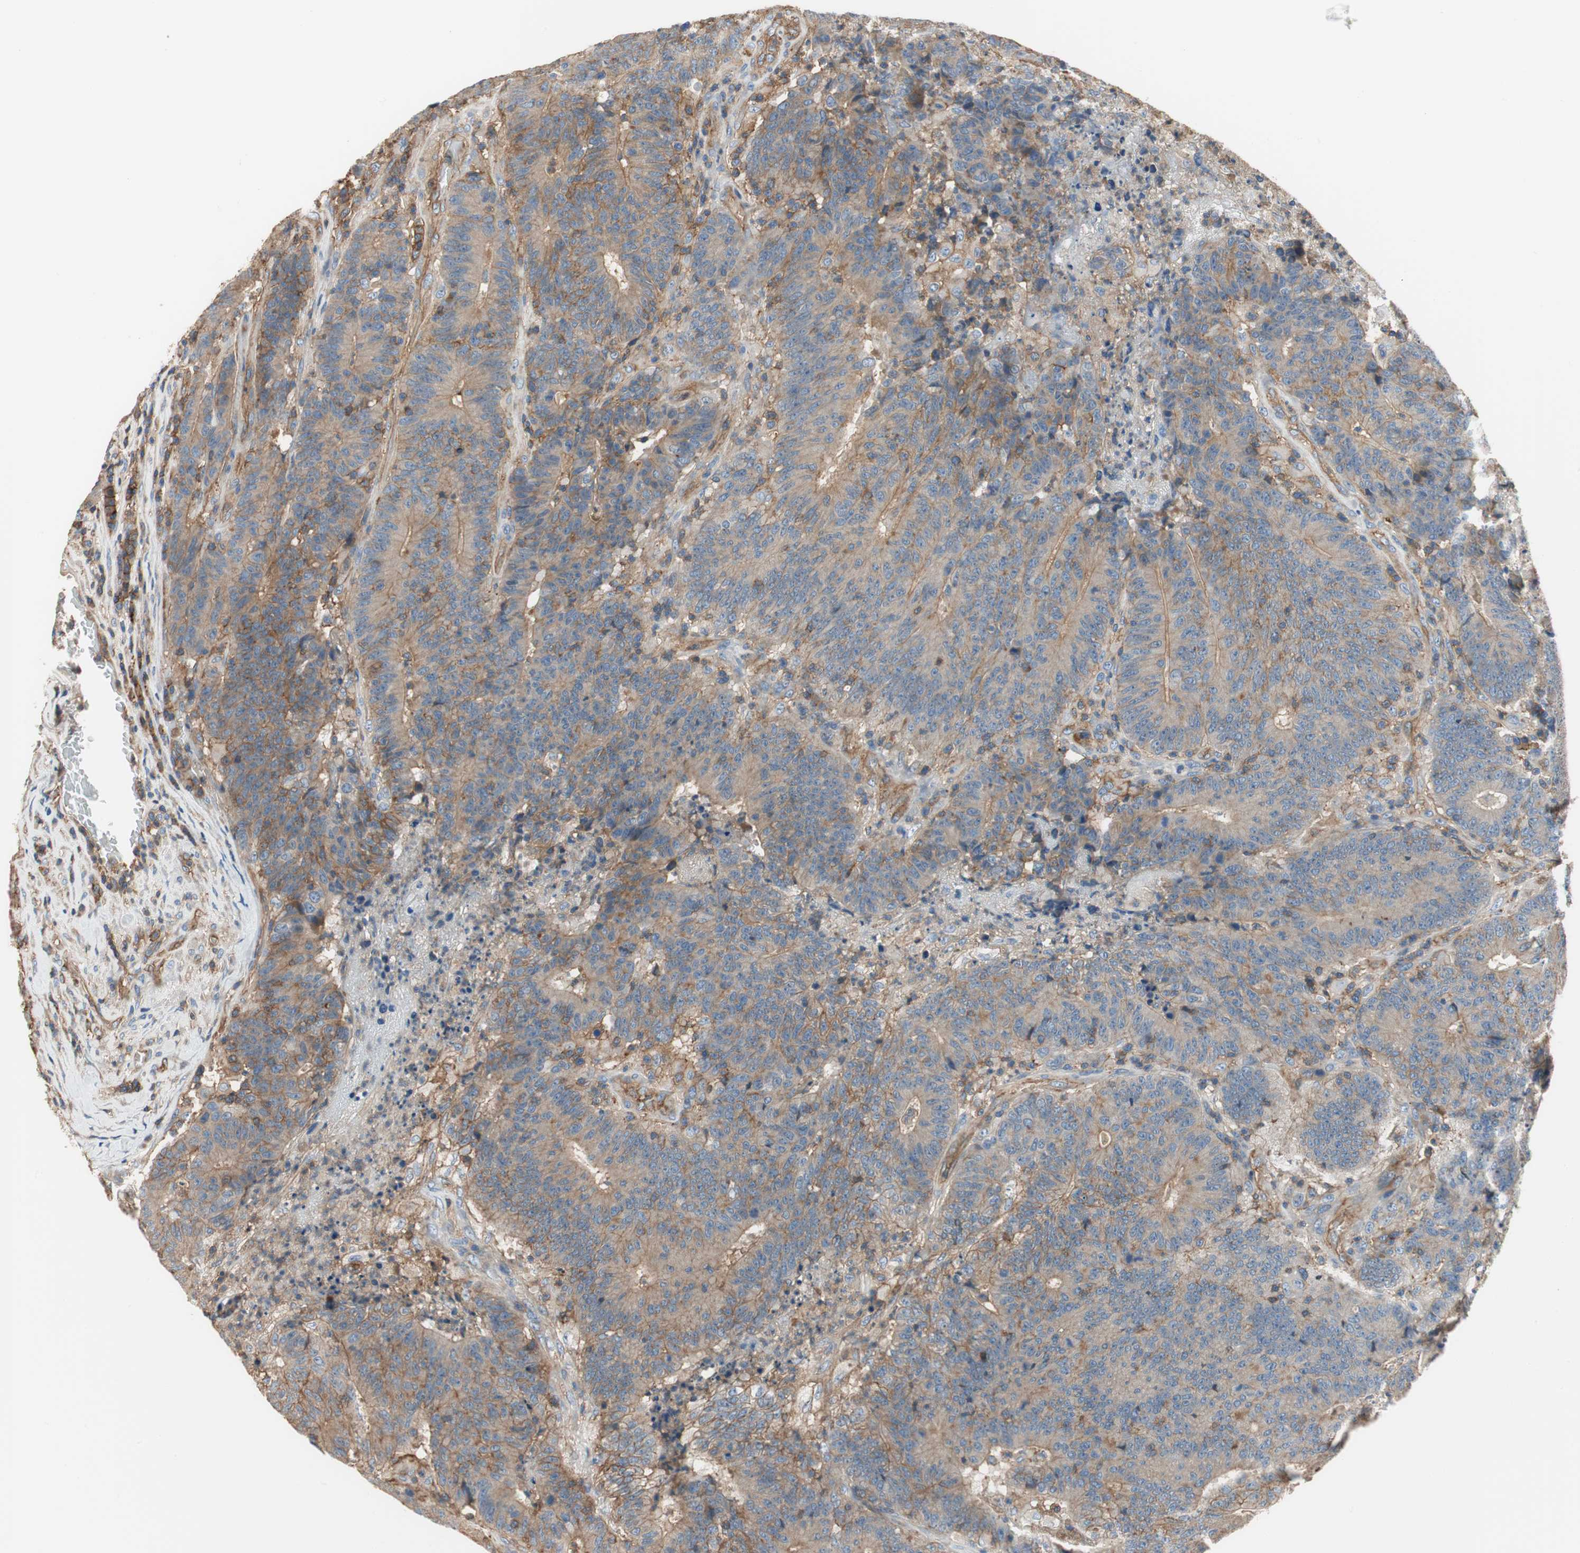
{"staining": {"intensity": "moderate", "quantity": ">75%", "location": "cytoplasmic/membranous"}, "tissue": "colorectal cancer", "cell_type": "Tumor cells", "image_type": "cancer", "snomed": [{"axis": "morphology", "description": "Normal tissue, NOS"}, {"axis": "morphology", "description": "Adenocarcinoma, NOS"}, {"axis": "topography", "description": "Colon"}], "caption": "Protein analysis of colorectal cancer tissue reveals moderate cytoplasmic/membranous expression in about >75% of tumor cells. (brown staining indicates protein expression, while blue staining denotes nuclei).", "gene": "IL1RL1", "patient": {"sex": "female", "age": 75}}